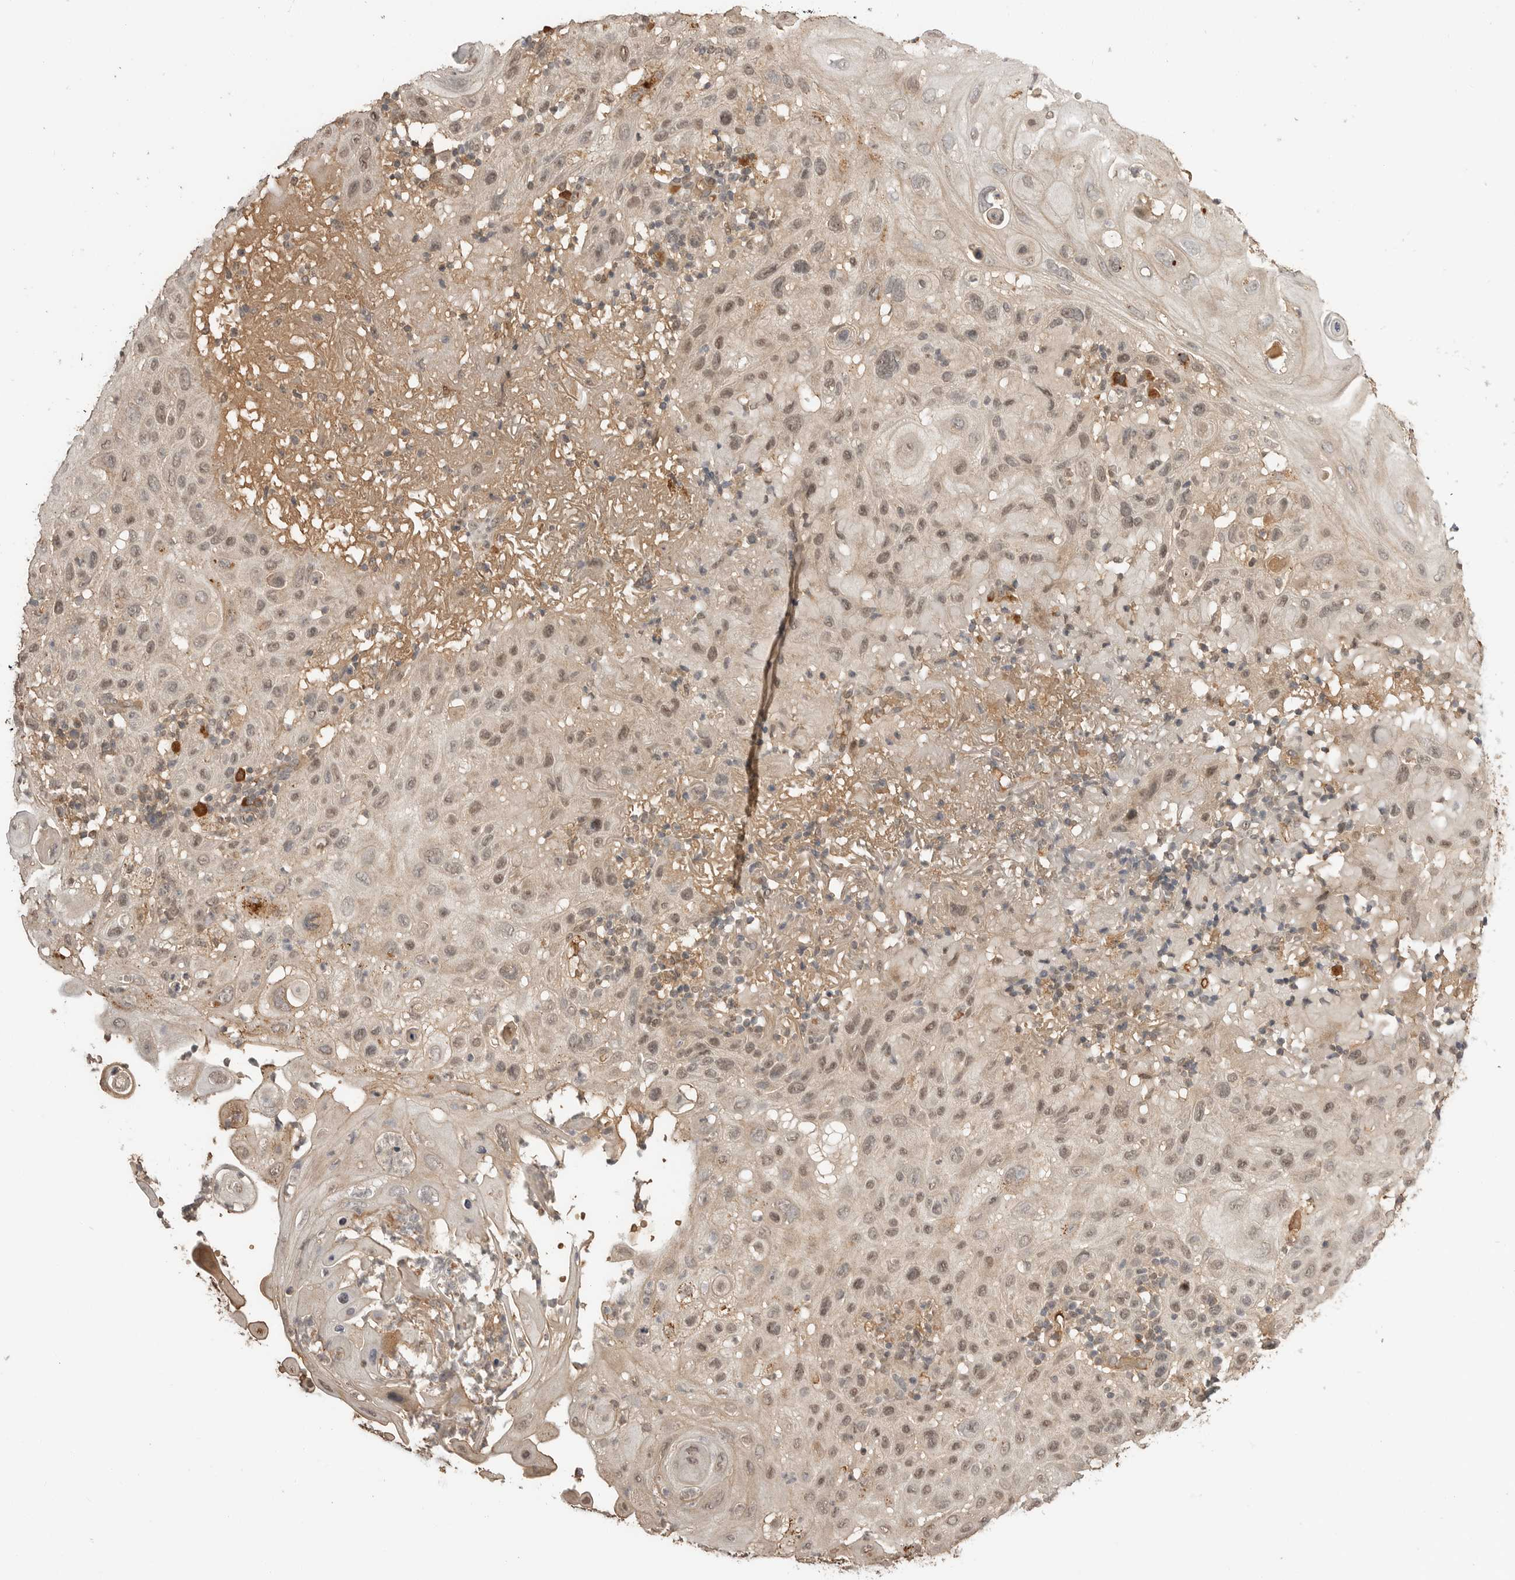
{"staining": {"intensity": "moderate", "quantity": ">75%", "location": "nuclear"}, "tissue": "skin cancer", "cell_type": "Tumor cells", "image_type": "cancer", "snomed": [{"axis": "morphology", "description": "Normal tissue, NOS"}, {"axis": "morphology", "description": "Squamous cell carcinoma, NOS"}, {"axis": "topography", "description": "Skin"}], "caption": "Skin cancer stained with a protein marker exhibits moderate staining in tumor cells.", "gene": "ASPSCR1", "patient": {"sex": "female", "age": 96}}